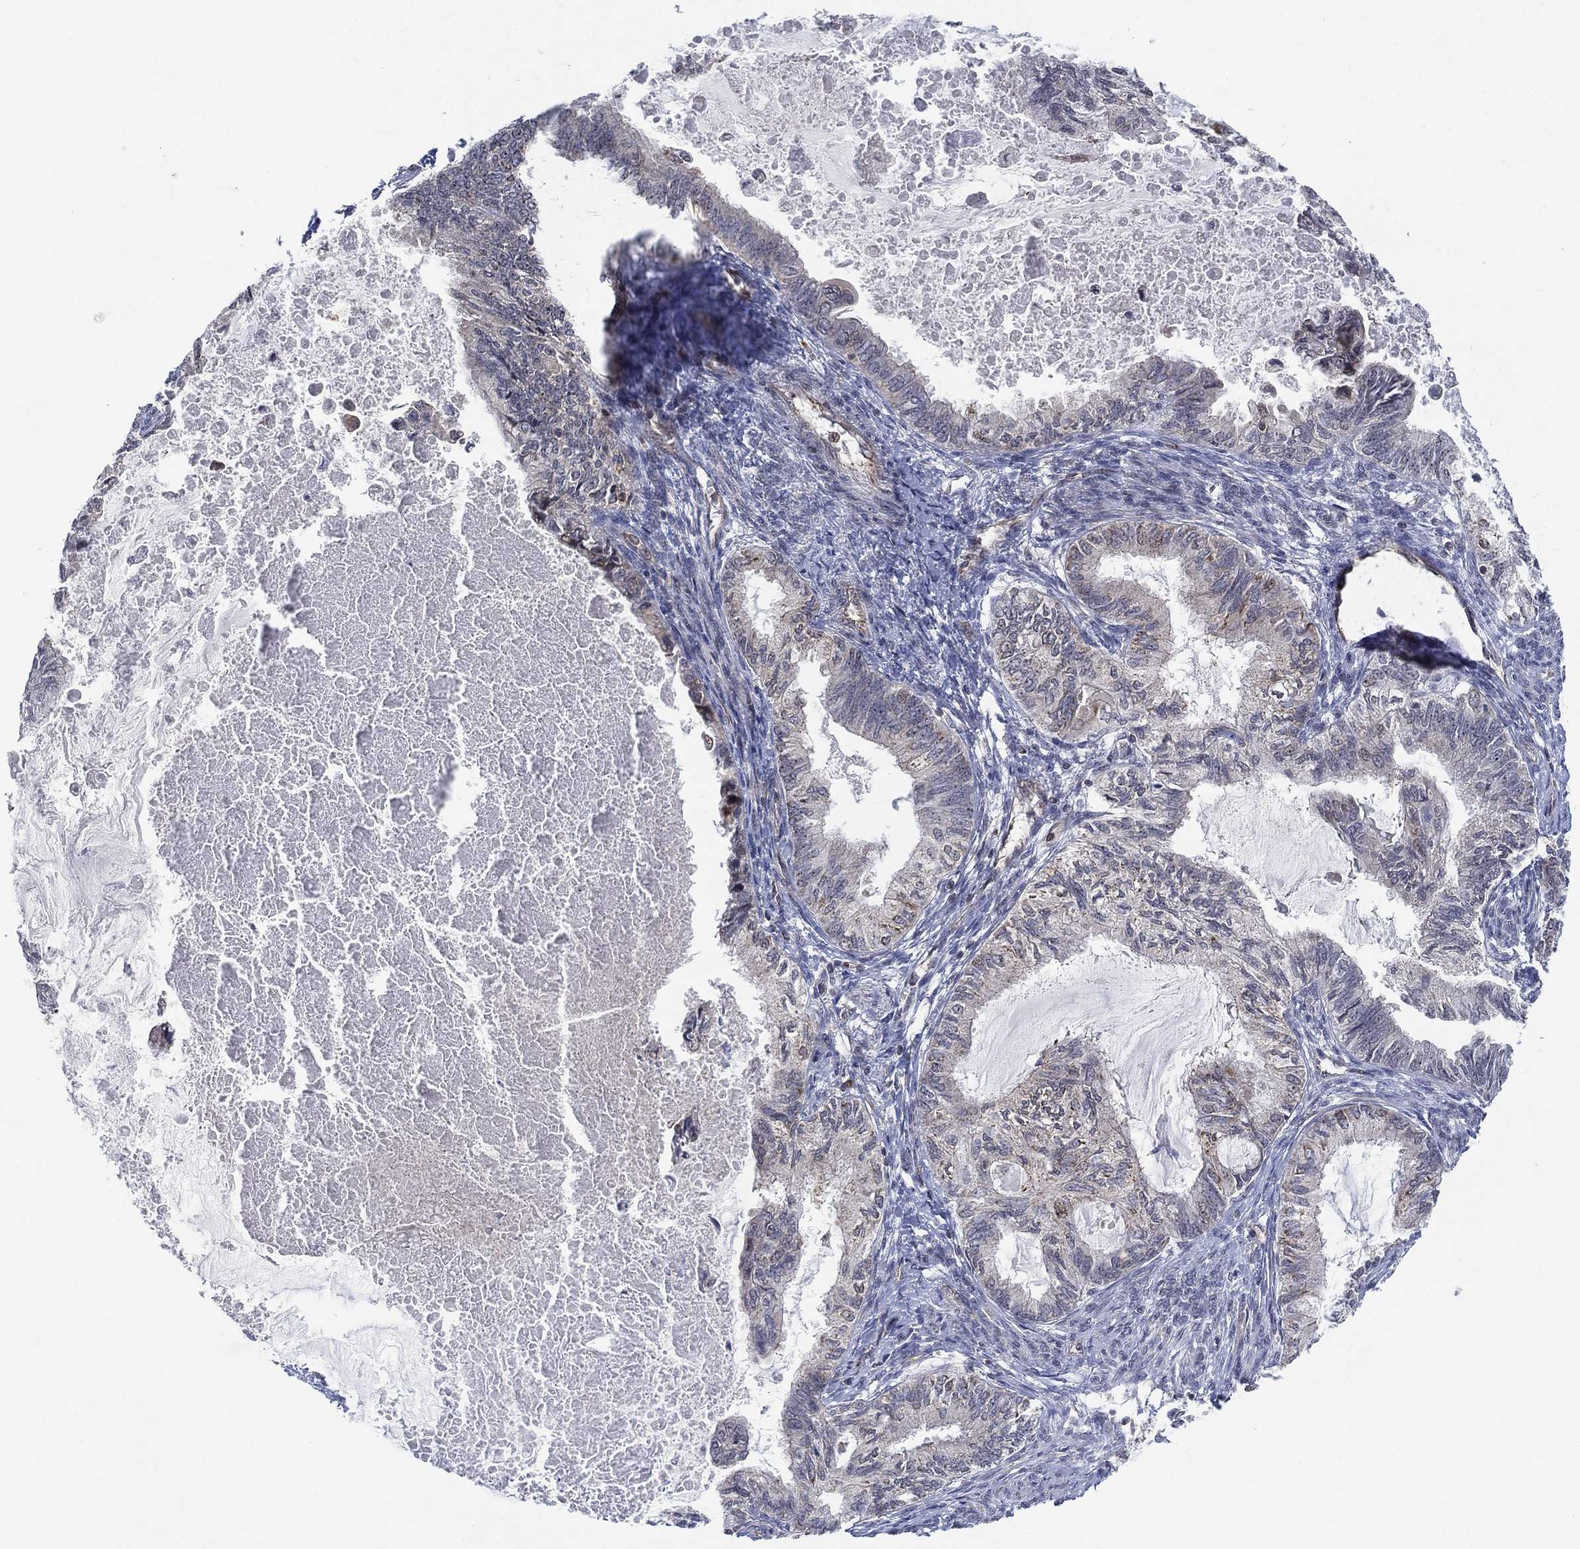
{"staining": {"intensity": "negative", "quantity": "none", "location": "none"}, "tissue": "endometrial cancer", "cell_type": "Tumor cells", "image_type": "cancer", "snomed": [{"axis": "morphology", "description": "Adenocarcinoma, NOS"}, {"axis": "topography", "description": "Endometrium"}], "caption": "Immunohistochemical staining of endometrial adenocarcinoma demonstrates no significant positivity in tumor cells.", "gene": "TMCO1", "patient": {"sex": "female", "age": 86}}